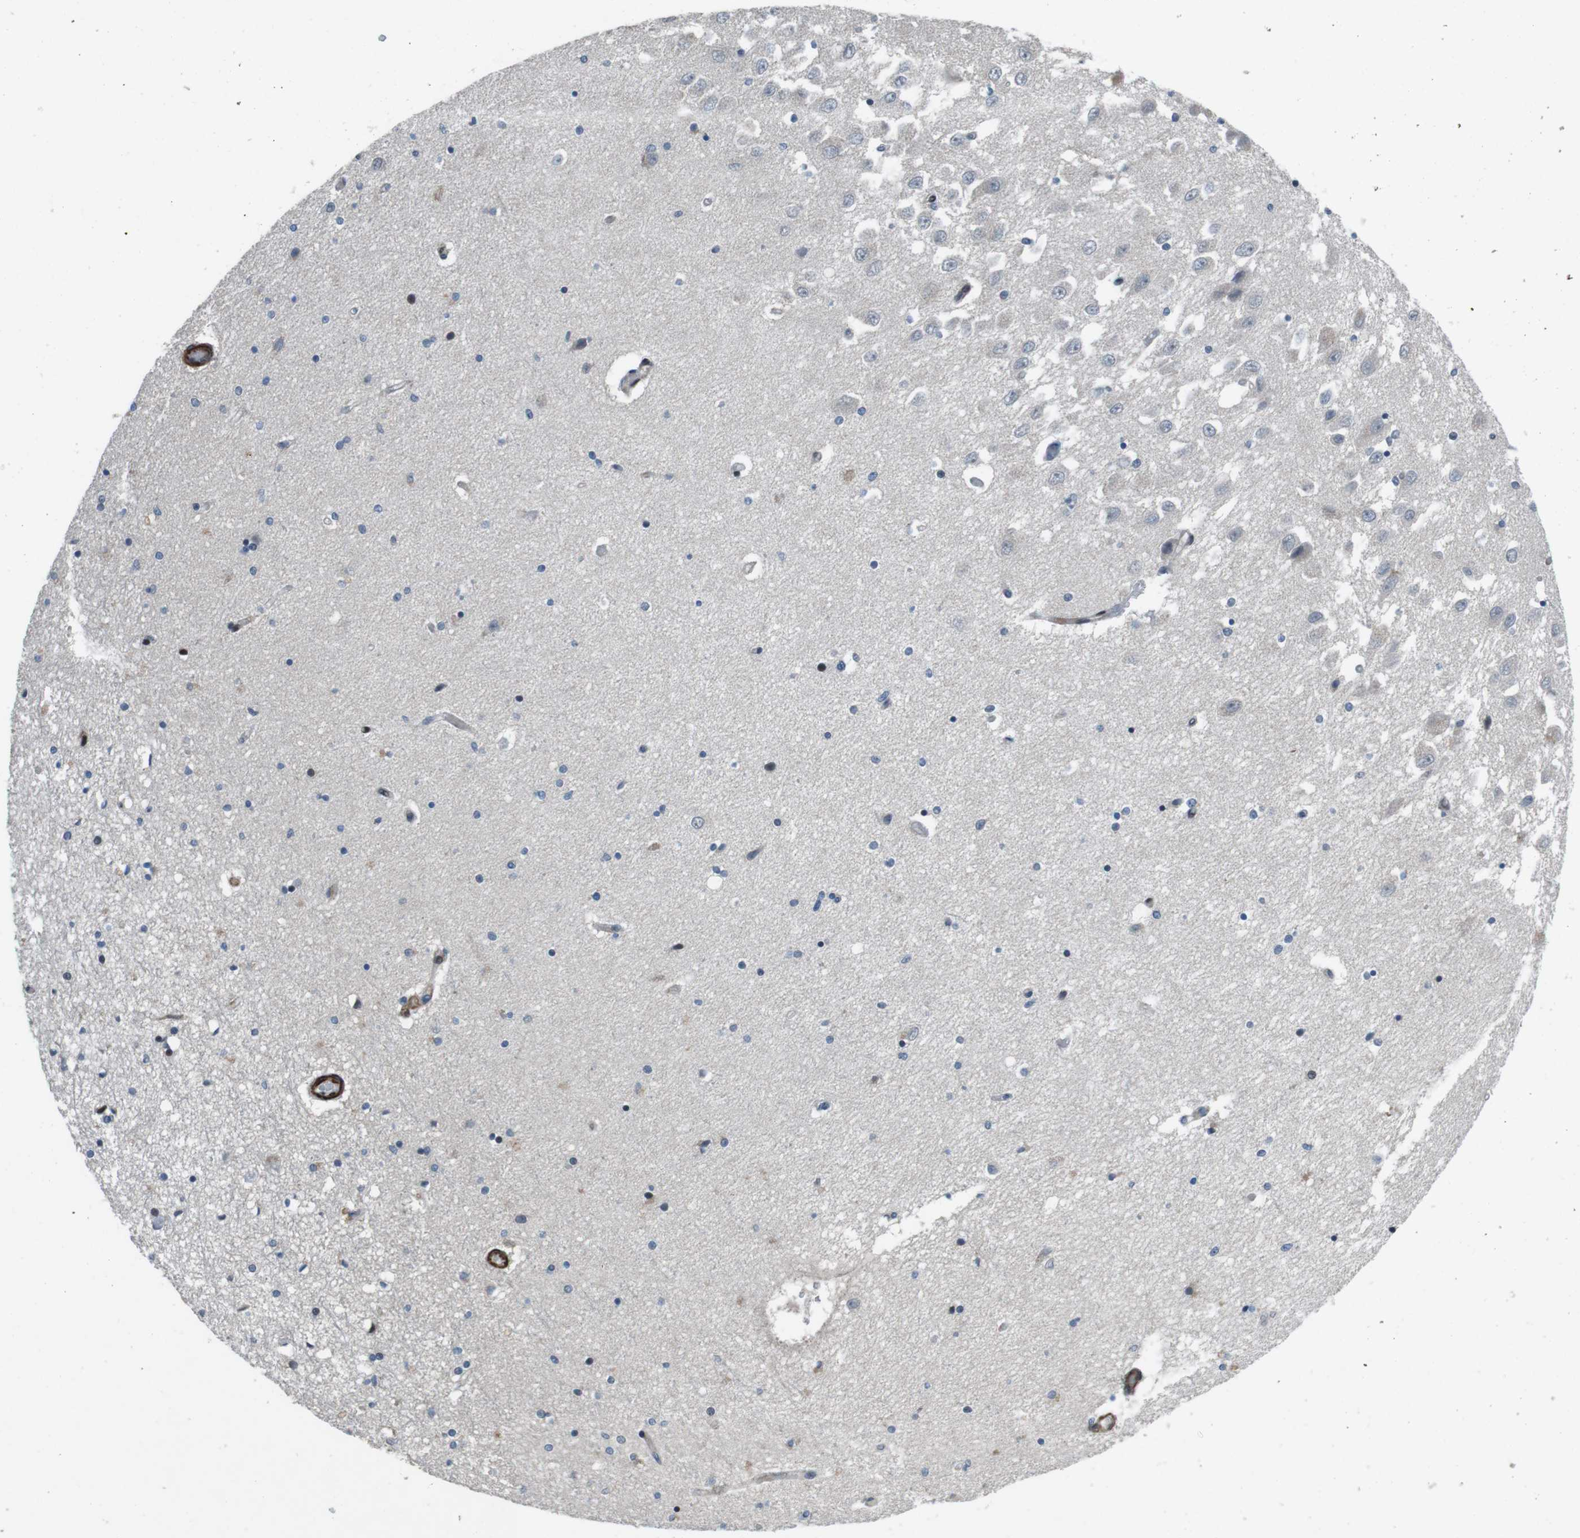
{"staining": {"intensity": "weak", "quantity": "<25%", "location": "cytoplasmic/membranous"}, "tissue": "hippocampus", "cell_type": "Glial cells", "image_type": "normal", "snomed": [{"axis": "morphology", "description": "Normal tissue, NOS"}, {"axis": "topography", "description": "Hippocampus"}], "caption": "Immunohistochemical staining of benign human hippocampus reveals no significant expression in glial cells.", "gene": "PBRM1", "patient": {"sex": "female", "age": 54}}